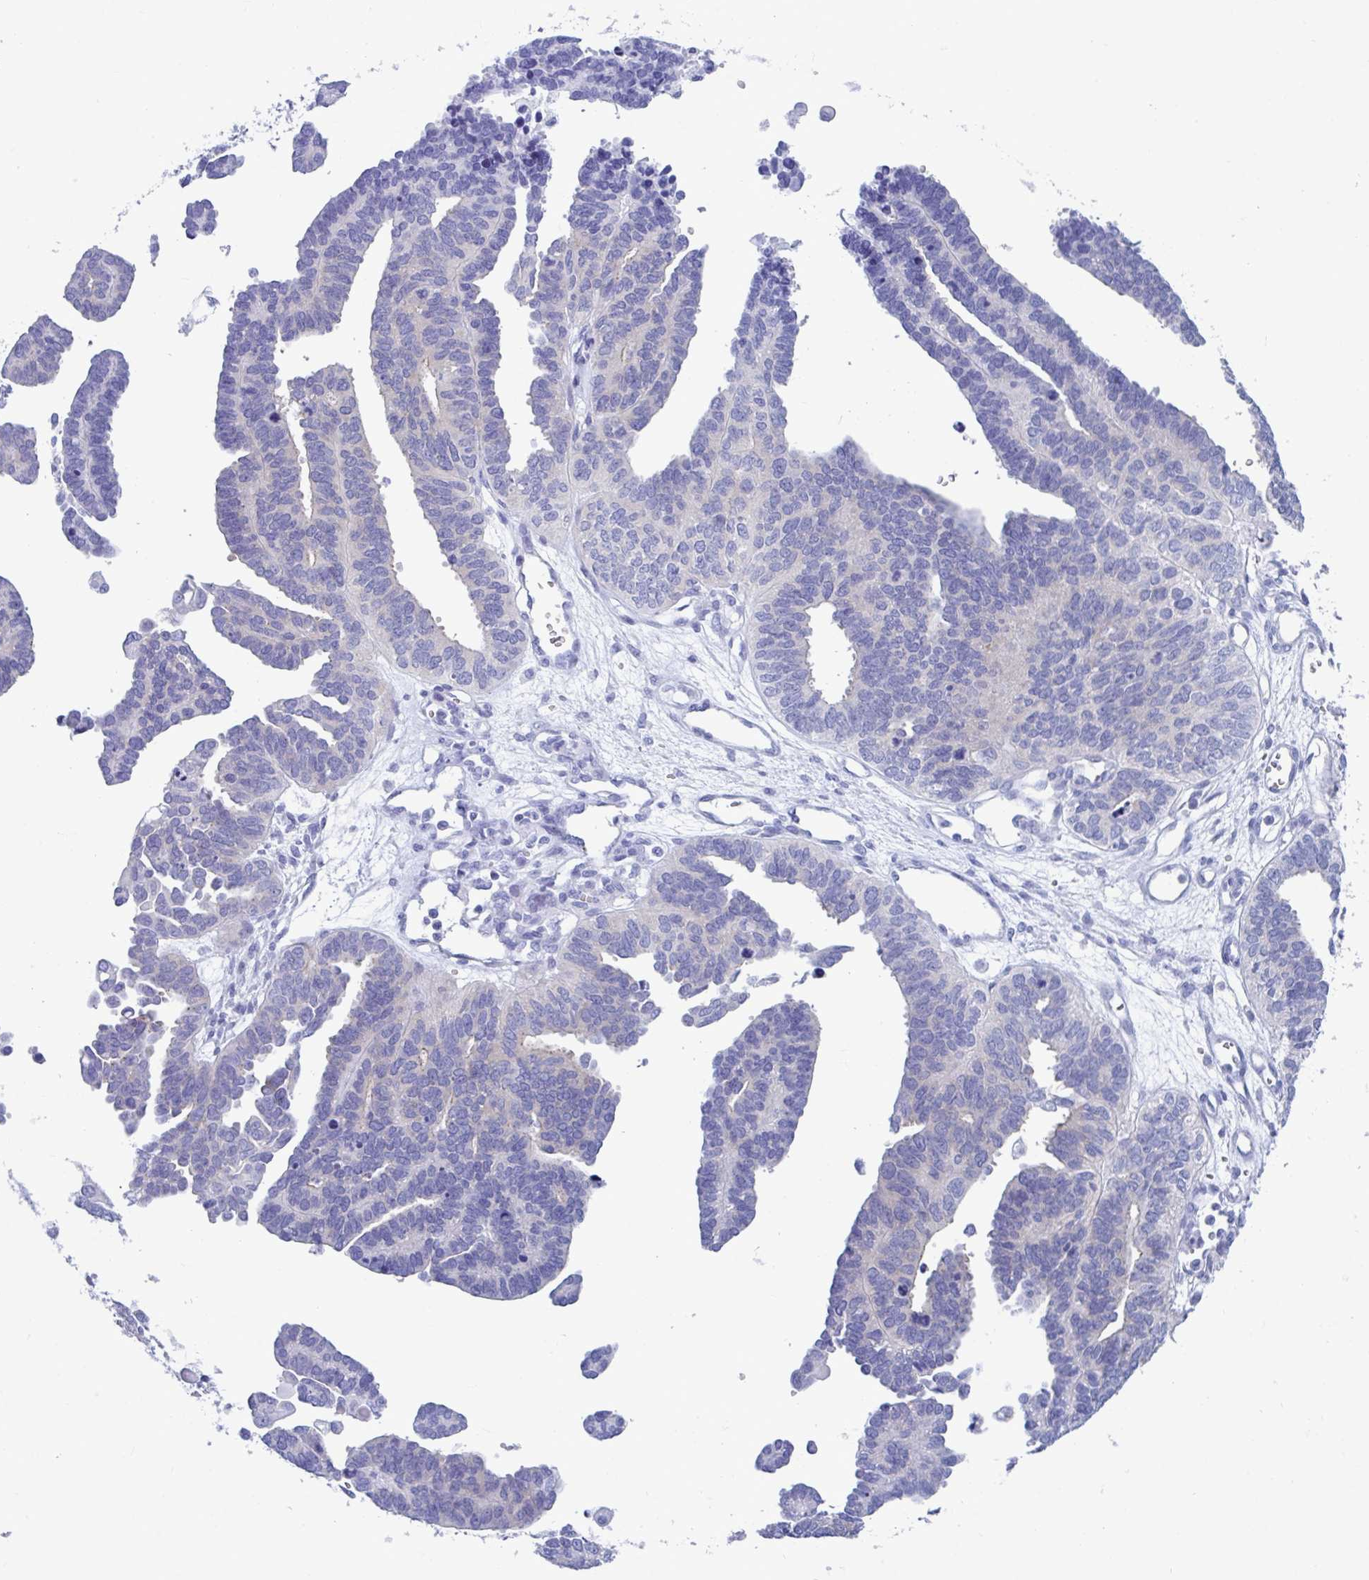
{"staining": {"intensity": "negative", "quantity": "none", "location": "none"}, "tissue": "ovarian cancer", "cell_type": "Tumor cells", "image_type": "cancer", "snomed": [{"axis": "morphology", "description": "Cystadenocarcinoma, serous, NOS"}, {"axis": "topography", "description": "Ovary"}], "caption": "This is an immunohistochemistry (IHC) image of ovarian serous cystadenocarcinoma. There is no staining in tumor cells.", "gene": "TTC30B", "patient": {"sex": "female", "age": 51}}